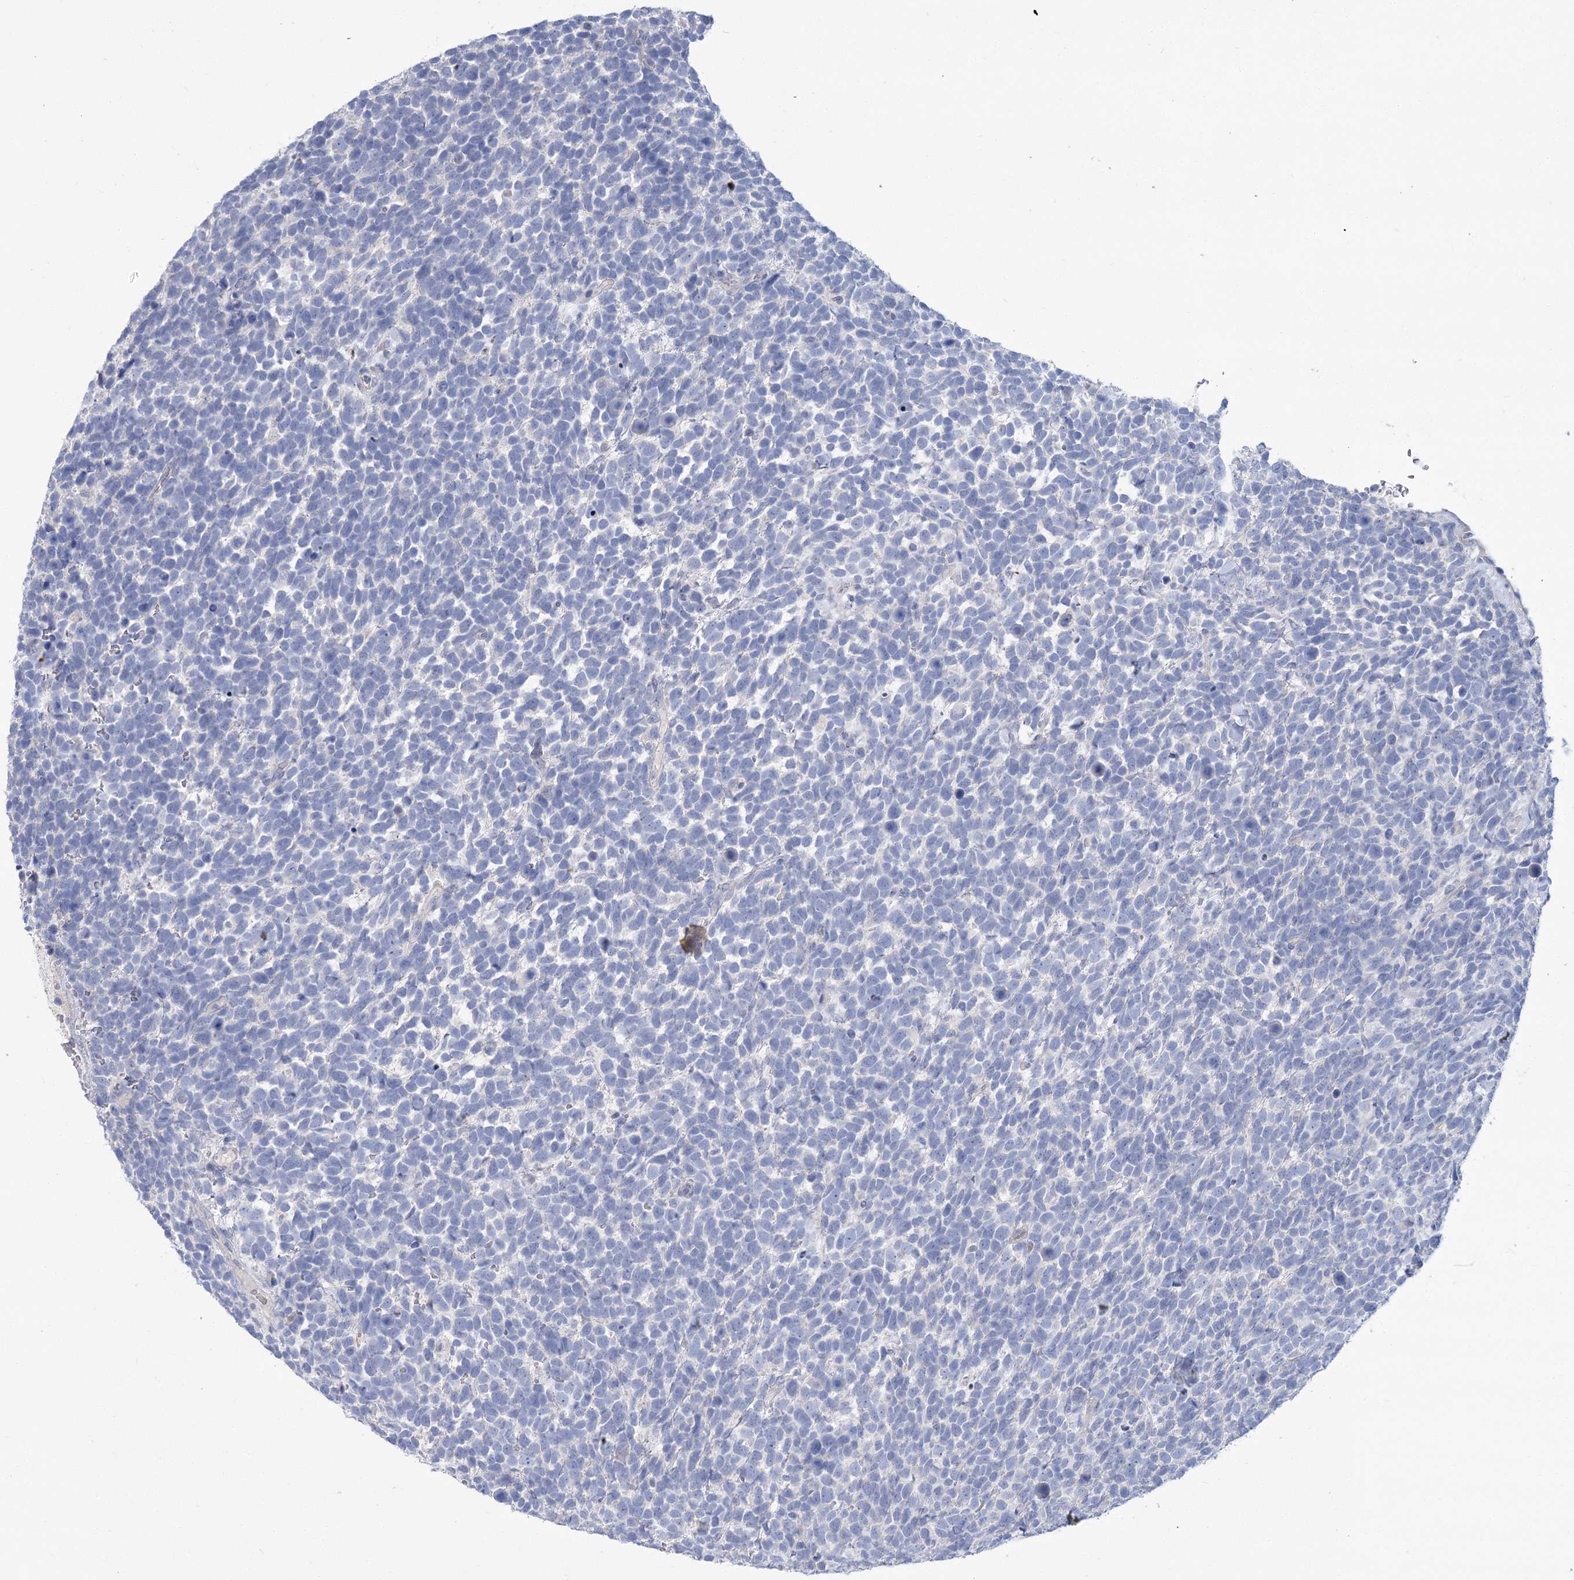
{"staining": {"intensity": "negative", "quantity": "none", "location": "none"}, "tissue": "urothelial cancer", "cell_type": "Tumor cells", "image_type": "cancer", "snomed": [{"axis": "morphology", "description": "Urothelial carcinoma, High grade"}, {"axis": "topography", "description": "Urinary bladder"}], "caption": "Image shows no significant protein positivity in tumor cells of urothelial carcinoma (high-grade). The staining was performed using DAB (3,3'-diaminobenzidine) to visualize the protein expression in brown, while the nuclei were stained in blue with hematoxylin (Magnification: 20x).", "gene": "SLC9A3", "patient": {"sex": "female", "age": 82}}